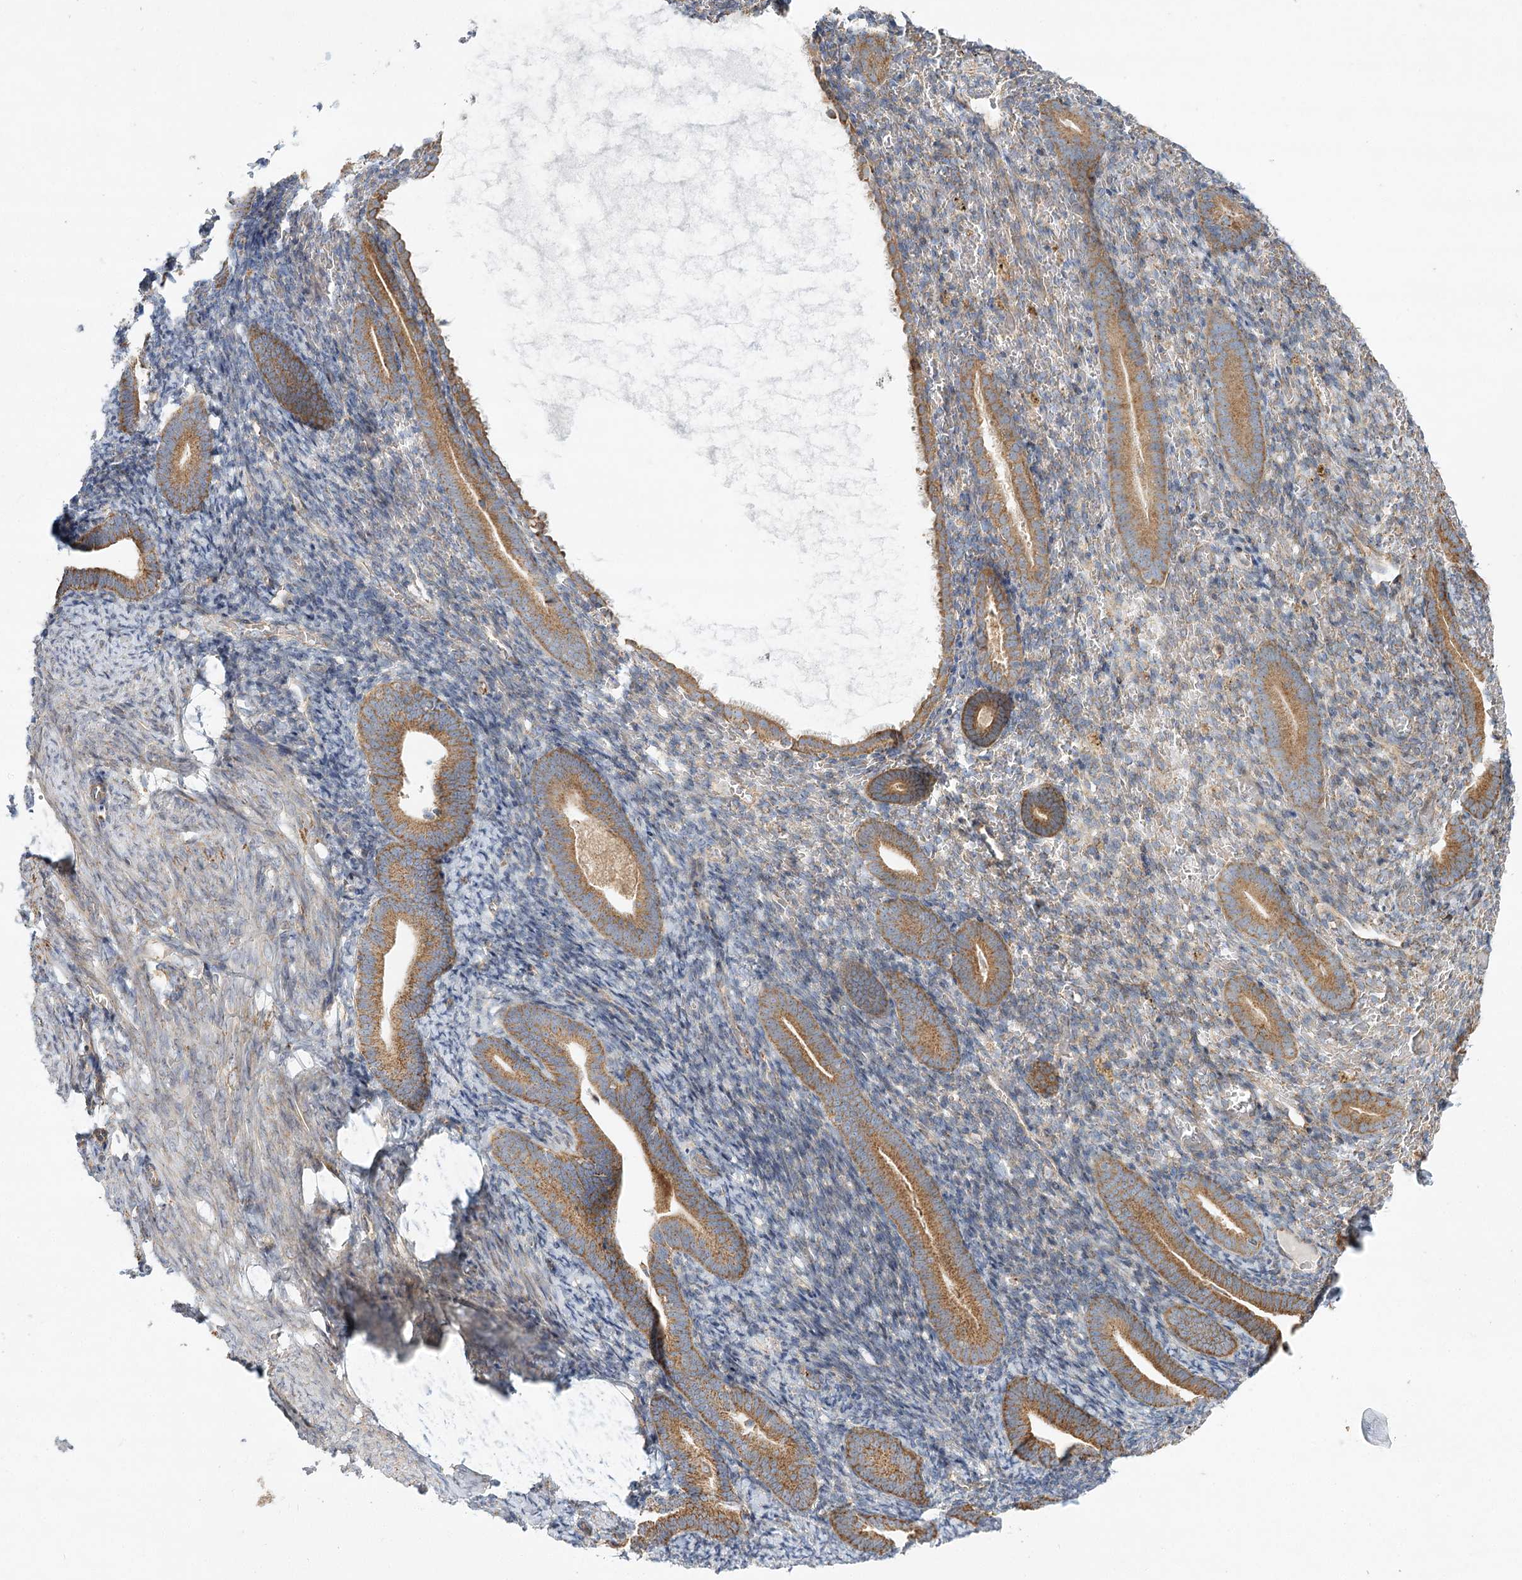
{"staining": {"intensity": "negative", "quantity": "none", "location": "none"}, "tissue": "endometrium", "cell_type": "Cells in endometrial stroma", "image_type": "normal", "snomed": [{"axis": "morphology", "description": "Normal tissue, NOS"}, {"axis": "topography", "description": "Endometrium"}], "caption": "Cells in endometrial stroma show no significant positivity in normal endometrium. (Brightfield microscopy of DAB IHC at high magnification).", "gene": "ZFYVE16", "patient": {"sex": "female", "age": 51}}